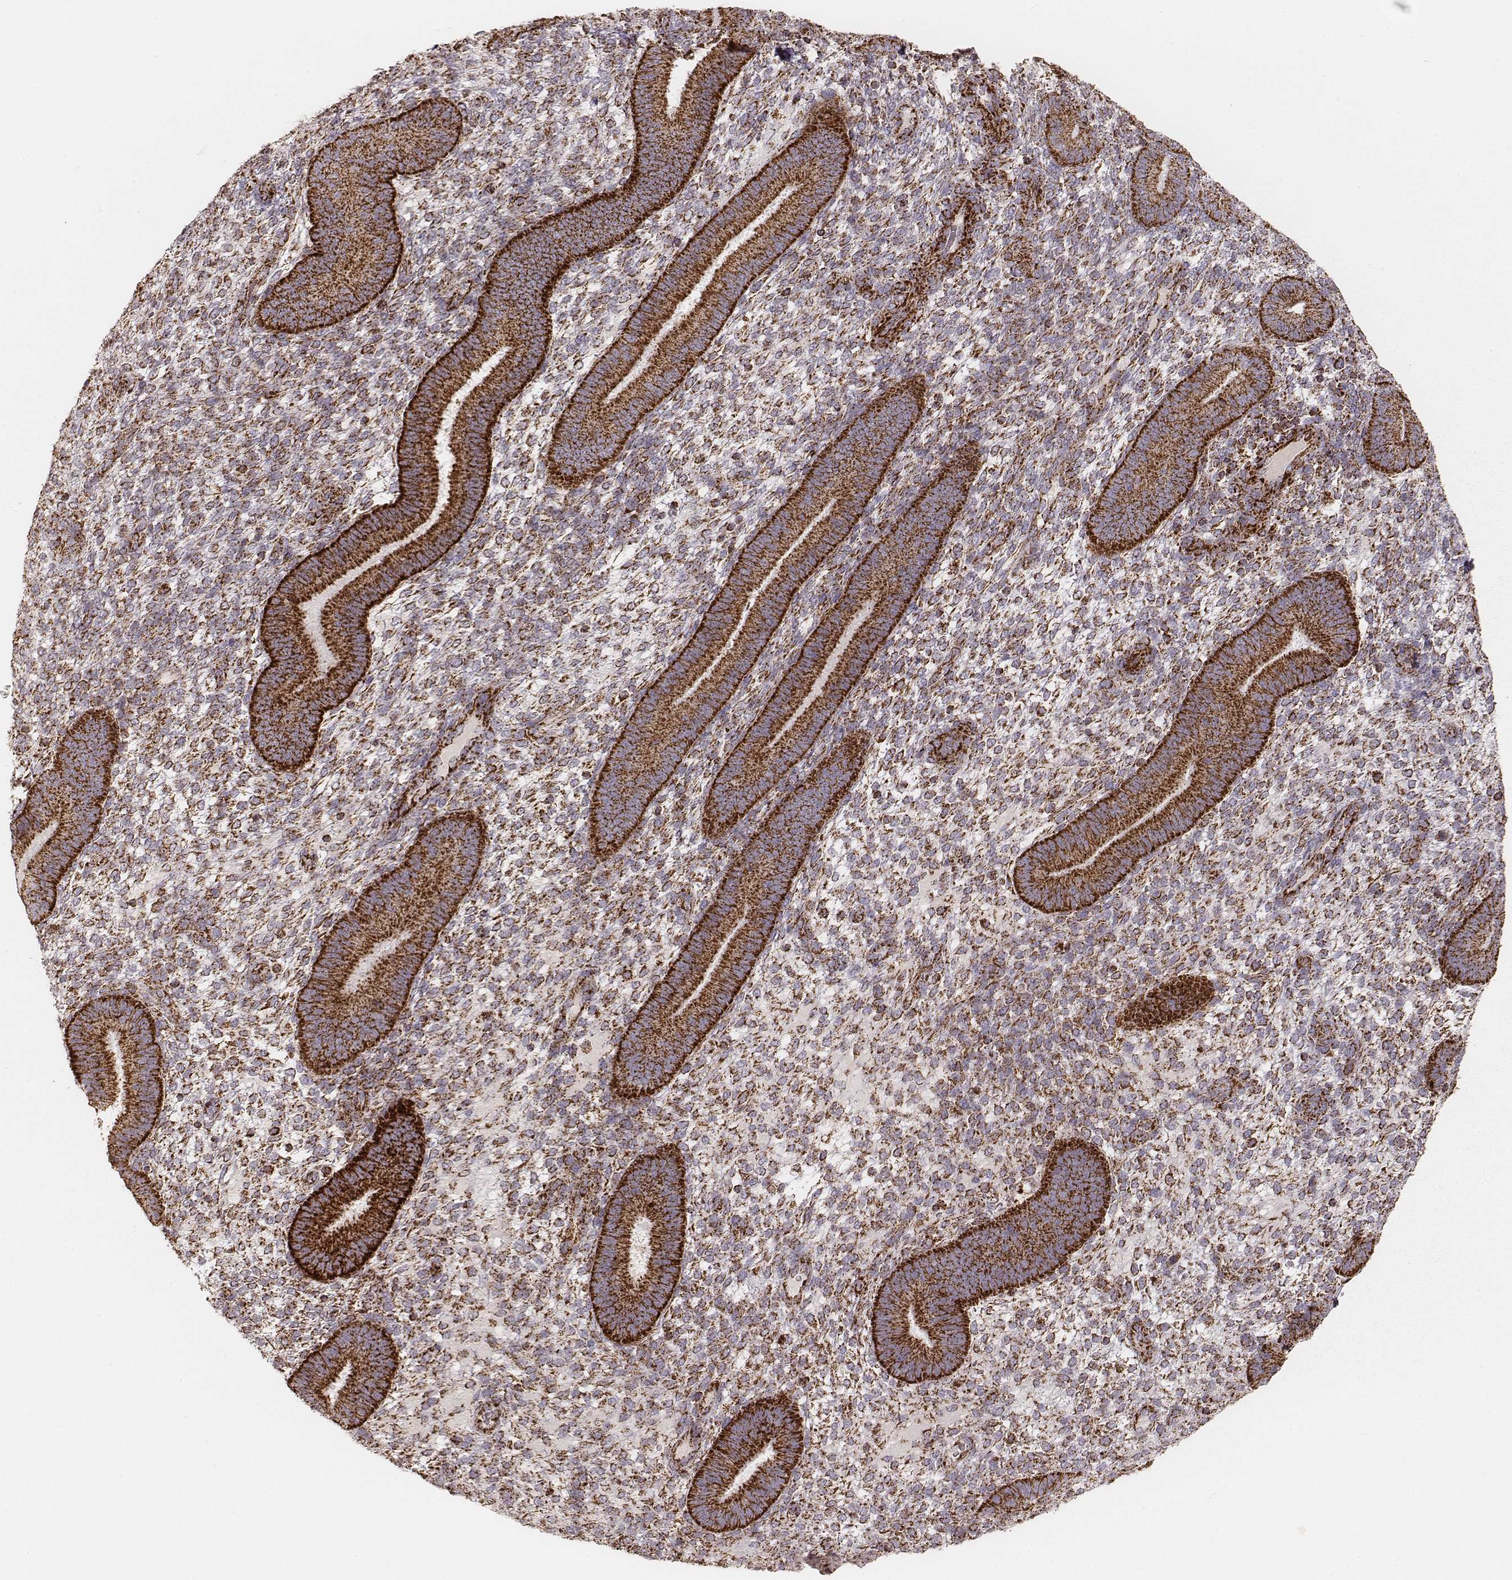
{"staining": {"intensity": "strong", "quantity": ">75%", "location": "cytoplasmic/membranous"}, "tissue": "endometrium", "cell_type": "Cells in endometrial stroma", "image_type": "normal", "snomed": [{"axis": "morphology", "description": "Normal tissue, NOS"}, {"axis": "topography", "description": "Endometrium"}], "caption": "Immunohistochemistry of unremarkable human endometrium shows high levels of strong cytoplasmic/membranous expression in about >75% of cells in endometrial stroma.", "gene": "CS", "patient": {"sex": "female", "age": 39}}